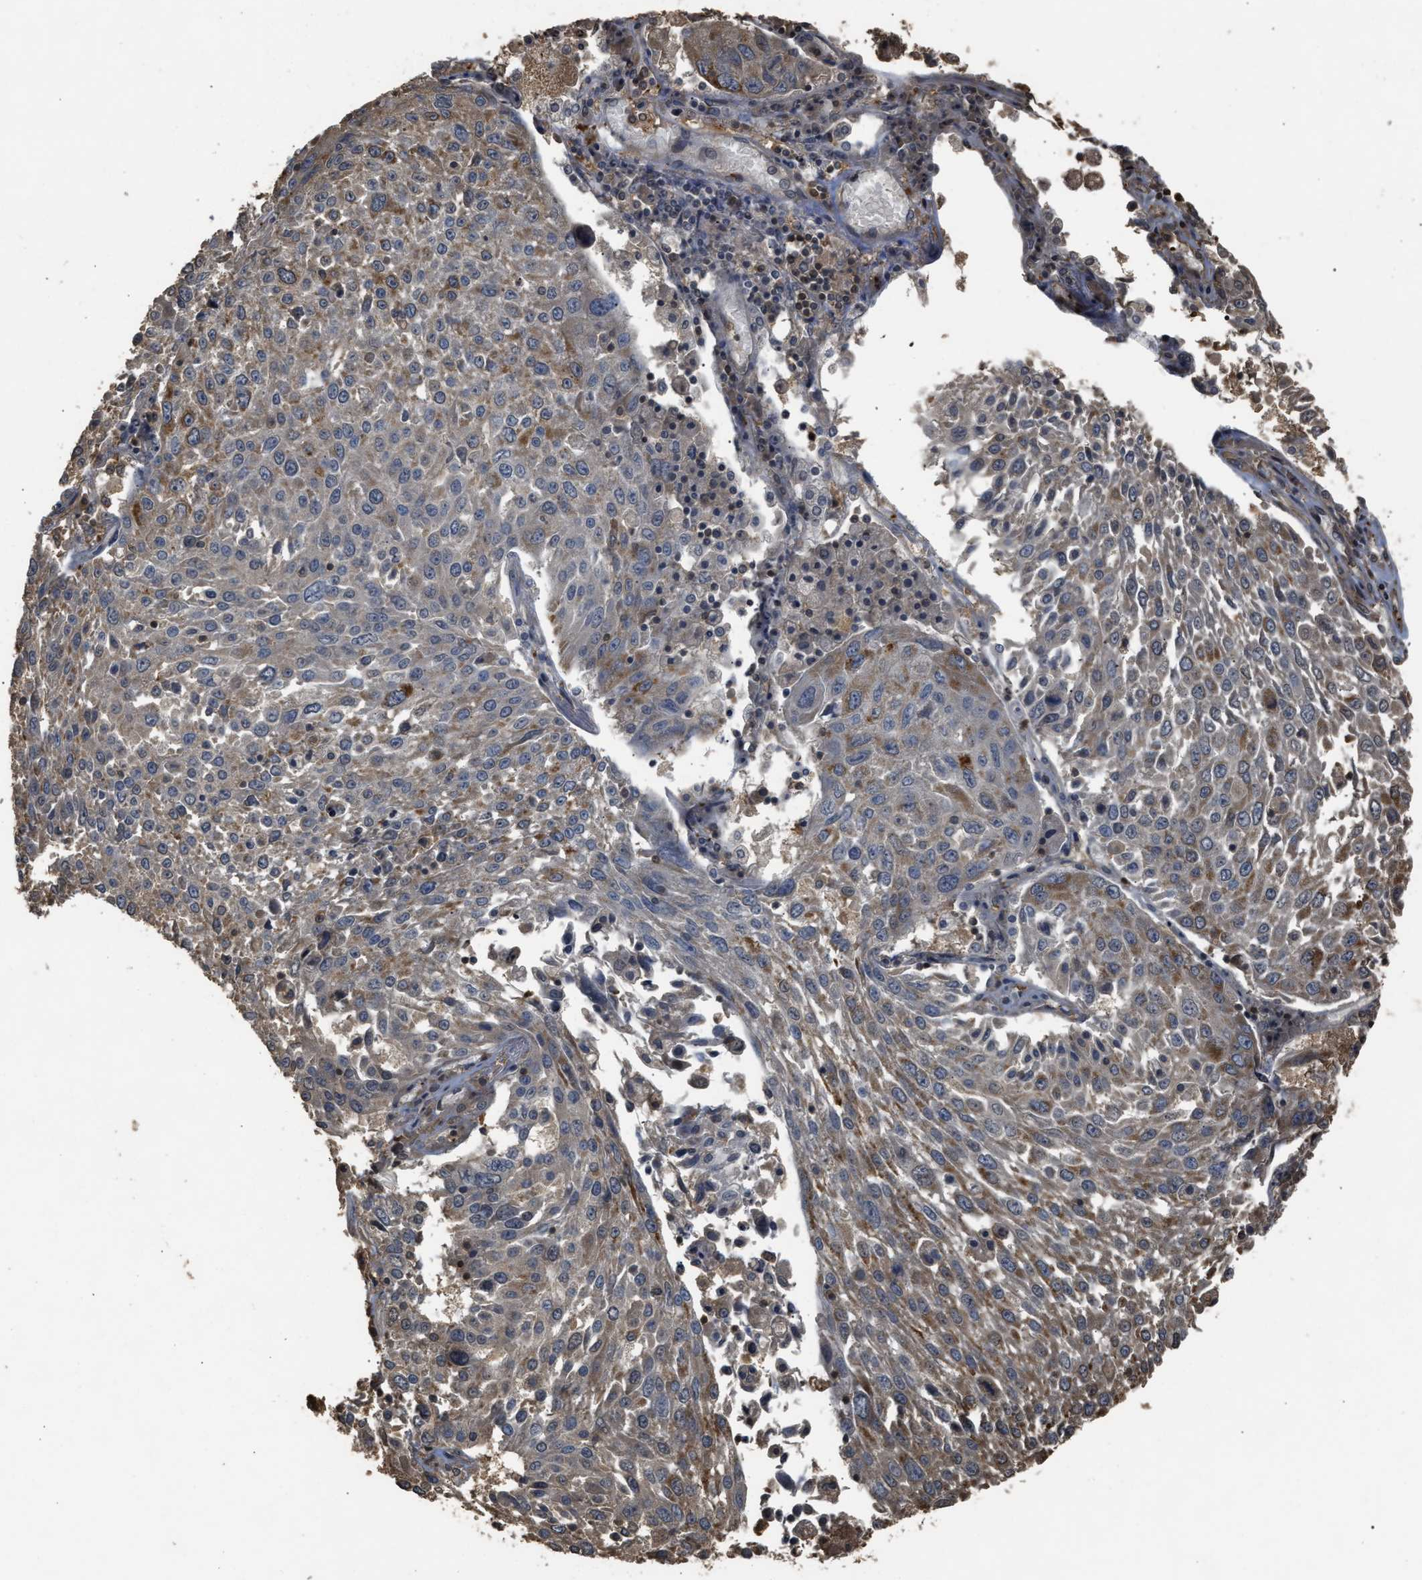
{"staining": {"intensity": "weak", "quantity": "<25%", "location": "cytoplasmic/membranous"}, "tissue": "lung cancer", "cell_type": "Tumor cells", "image_type": "cancer", "snomed": [{"axis": "morphology", "description": "Squamous cell carcinoma, NOS"}, {"axis": "topography", "description": "Lung"}], "caption": "Tumor cells are negative for protein expression in human lung cancer.", "gene": "ARHGDIA", "patient": {"sex": "male", "age": 65}}